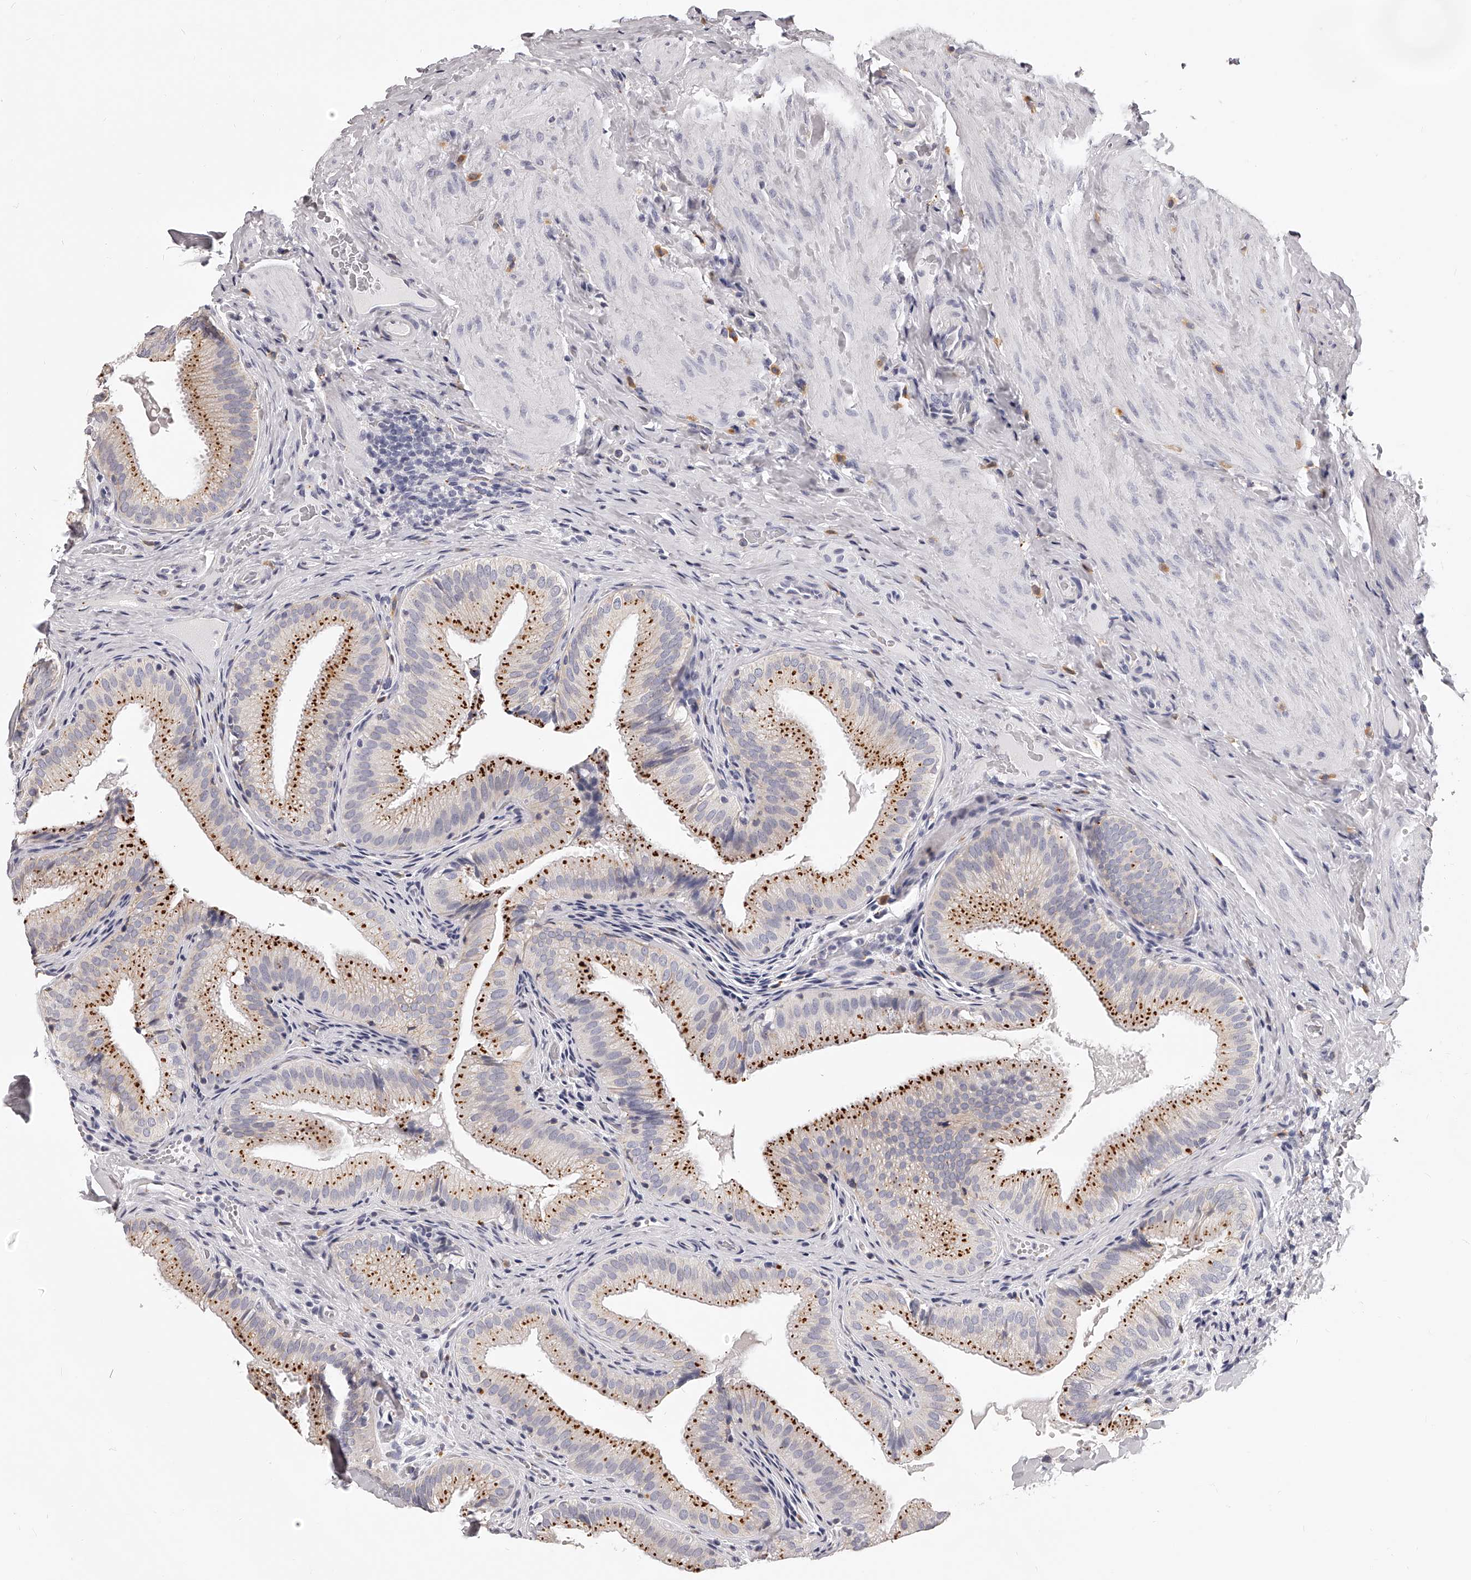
{"staining": {"intensity": "strong", "quantity": "25%-75%", "location": "cytoplasmic/membranous"}, "tissue": "gallbladder", "cell_type": "Glandular cells", "image_type": "normal", "snomed": [{"axis": "morphology", "description": "Normal tissue, NOS"}, {"axis": "topography", "description": "Gallbladder"}], "caption": "Gallbladder stained with immunohistochemistry shows strong cytoplasmic/membranous staining in approximately 25%-75% of glandular cells. (brown staining indicates protein expression, while blue staining denotes nuclei).", "gene": "DMRT1", "patient": {"sex": "female", "age": 30}}